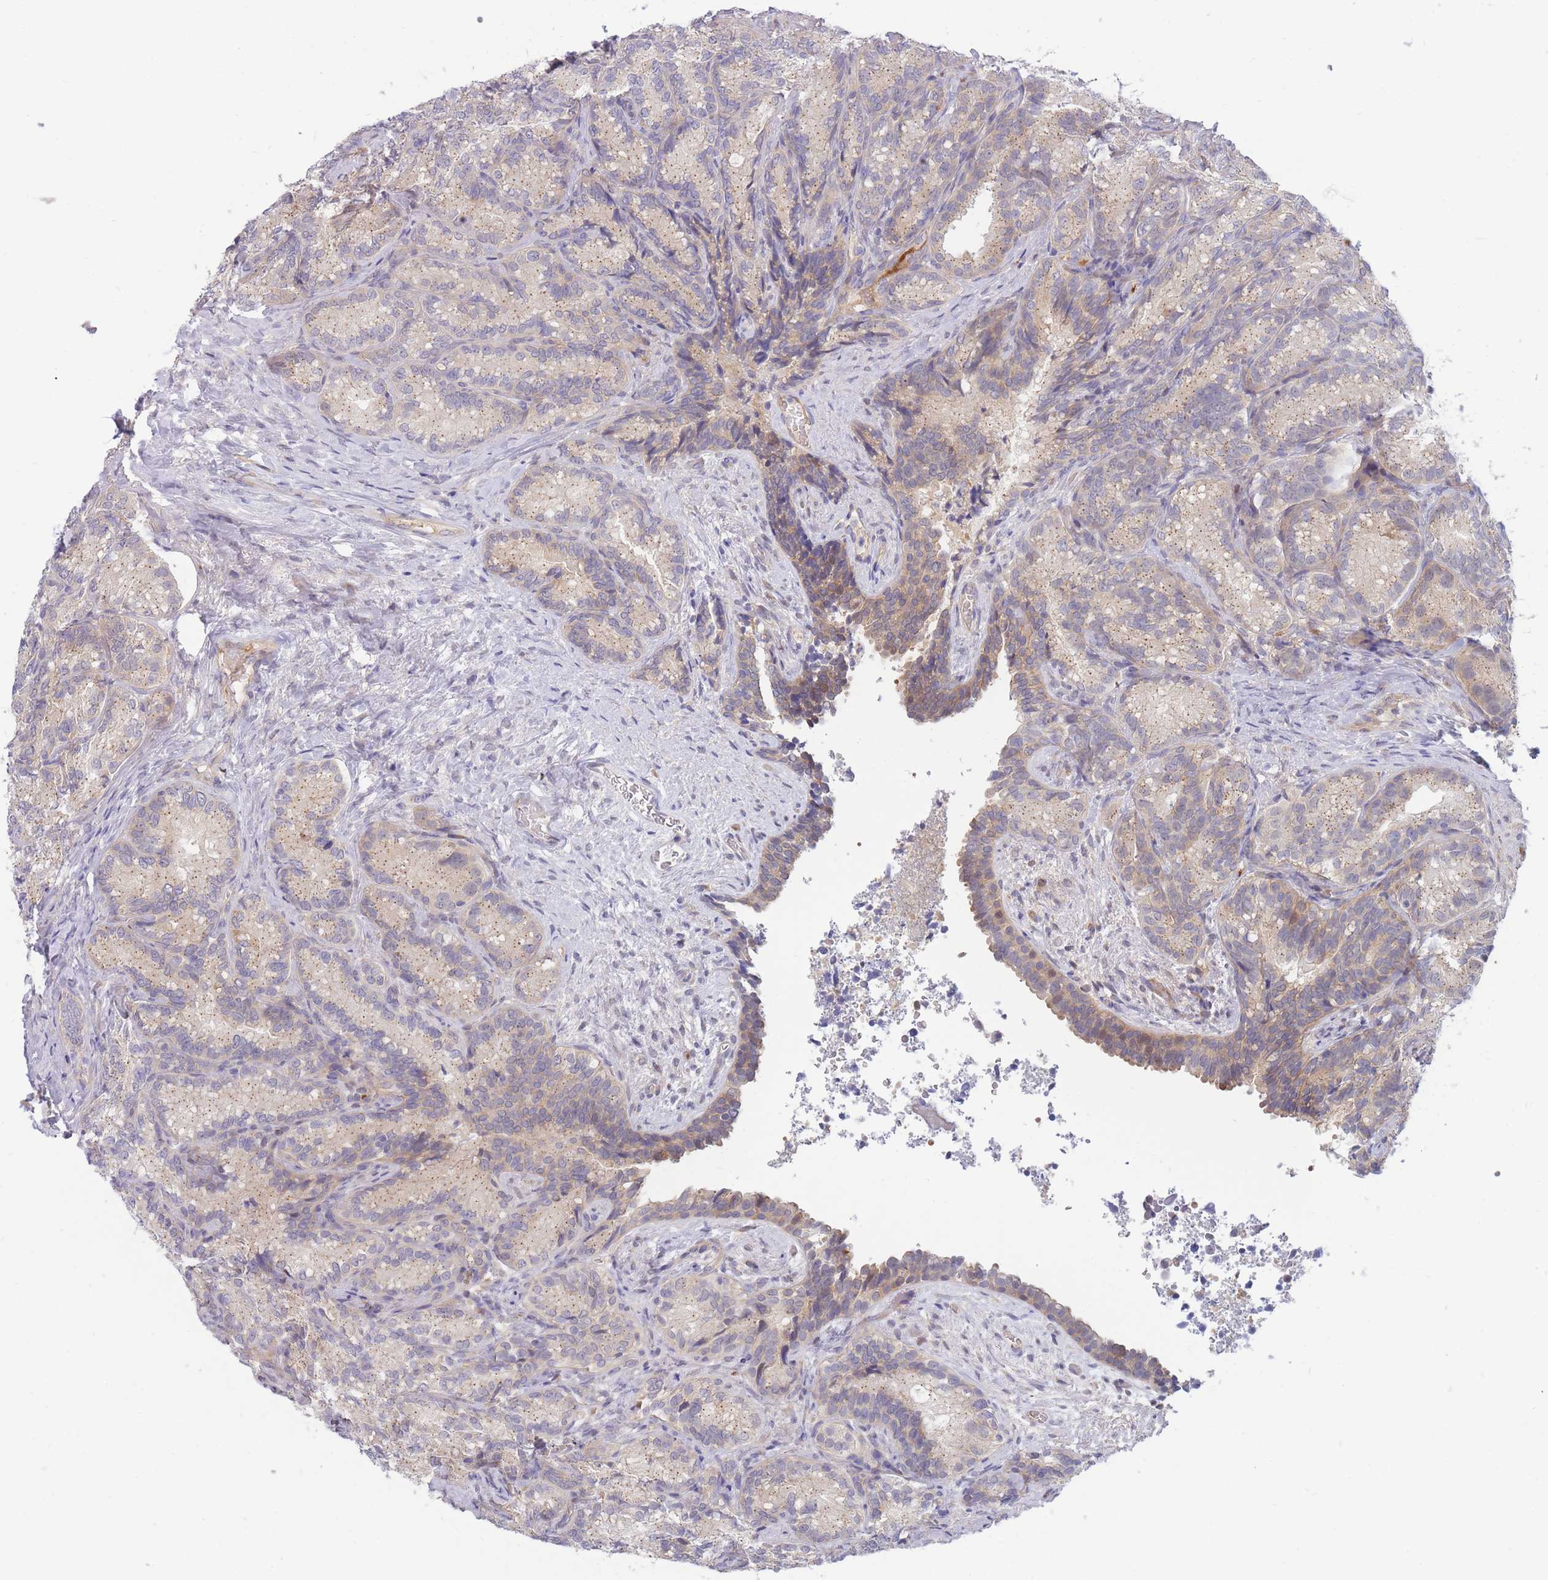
{"staining": {"intensity": "weak", "quantity": "<25%", "location": "cytoplasmic/membranous"}, "tissue": "seminal vesicle", "cell_type": "Glandular cells", "image_type": "normal", "snomed": [{"axis": "morphology", "description": "Normal tissue, NOS"}, {"axis": "topography", "description": "Seminal veicle"}], "caption": "A high-resolution image shows immunohistochemistry (IHC) staining of unremarkable seminal vesicle, which displays no significant expression in glandular cells. (DAB (3,3'-diaminobenzidine) immunohistochemistry visualized using brightfield microscopy, high magnification).", "gene": "APOL4", "patient": {"sex": "male", "age": 58}}